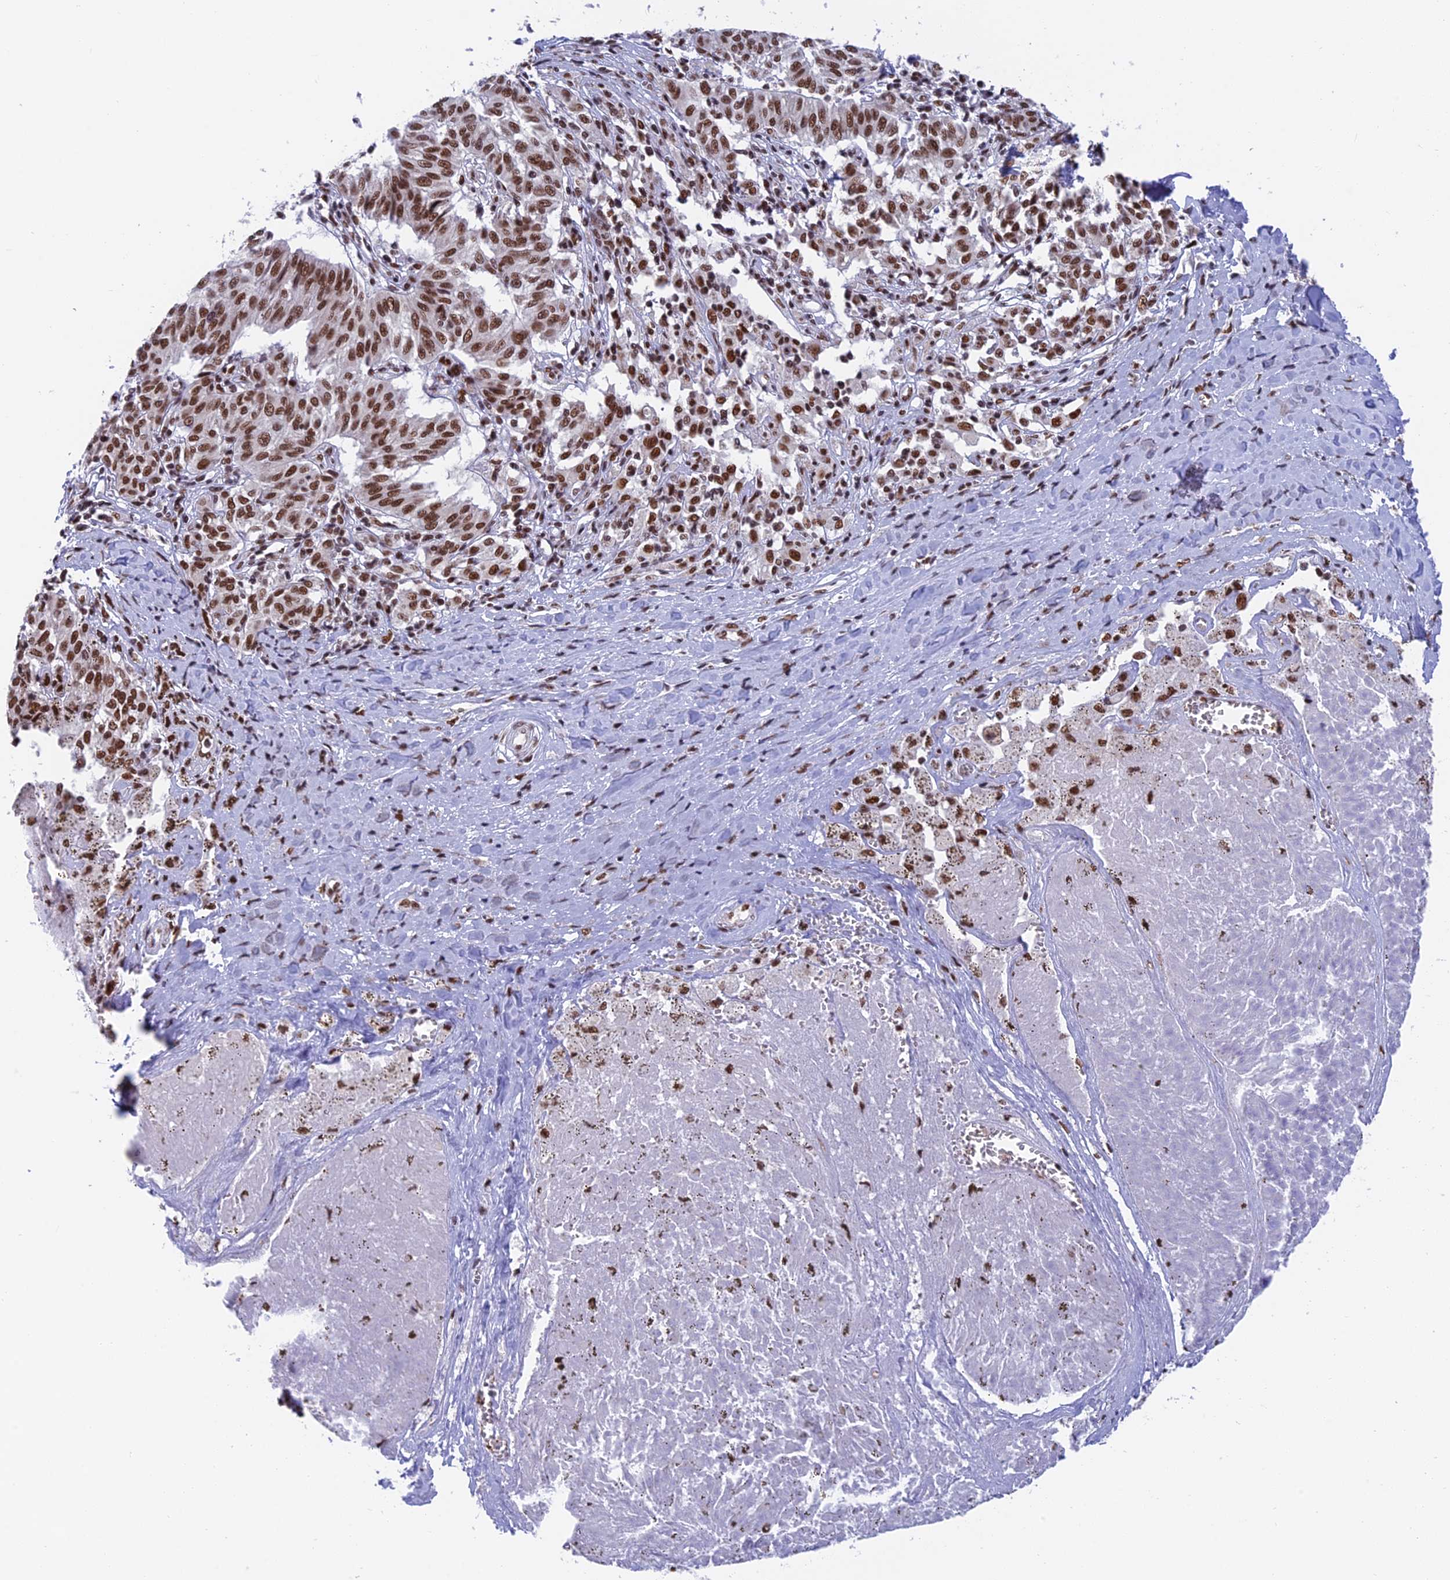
{"staining": {"intensity": "moderate", "quantity": ">75%", "location": "nuclear"}, "tissue": "melanoma", "cell_type": "Tumor cells", "image_type": "cancer", "snomed": [{"axis": "morphology", "description": "Malignant melanoma, NOS"}, {"axis": "topography", "description": "Skin"}], "caption": "Immunohistochemical staining of melanoma exhibits medium levels of moderate nuclear protein staining in approximately >75% of tumor cells. (Stains: DAB (3,3'-diaminobenzidine) in brown, nuclei in blue, Microscopy: brightfield microscopy at high magnification).", "gene": "EEF1AKMT3", "patient": {"sex": "female", "age": 72}}